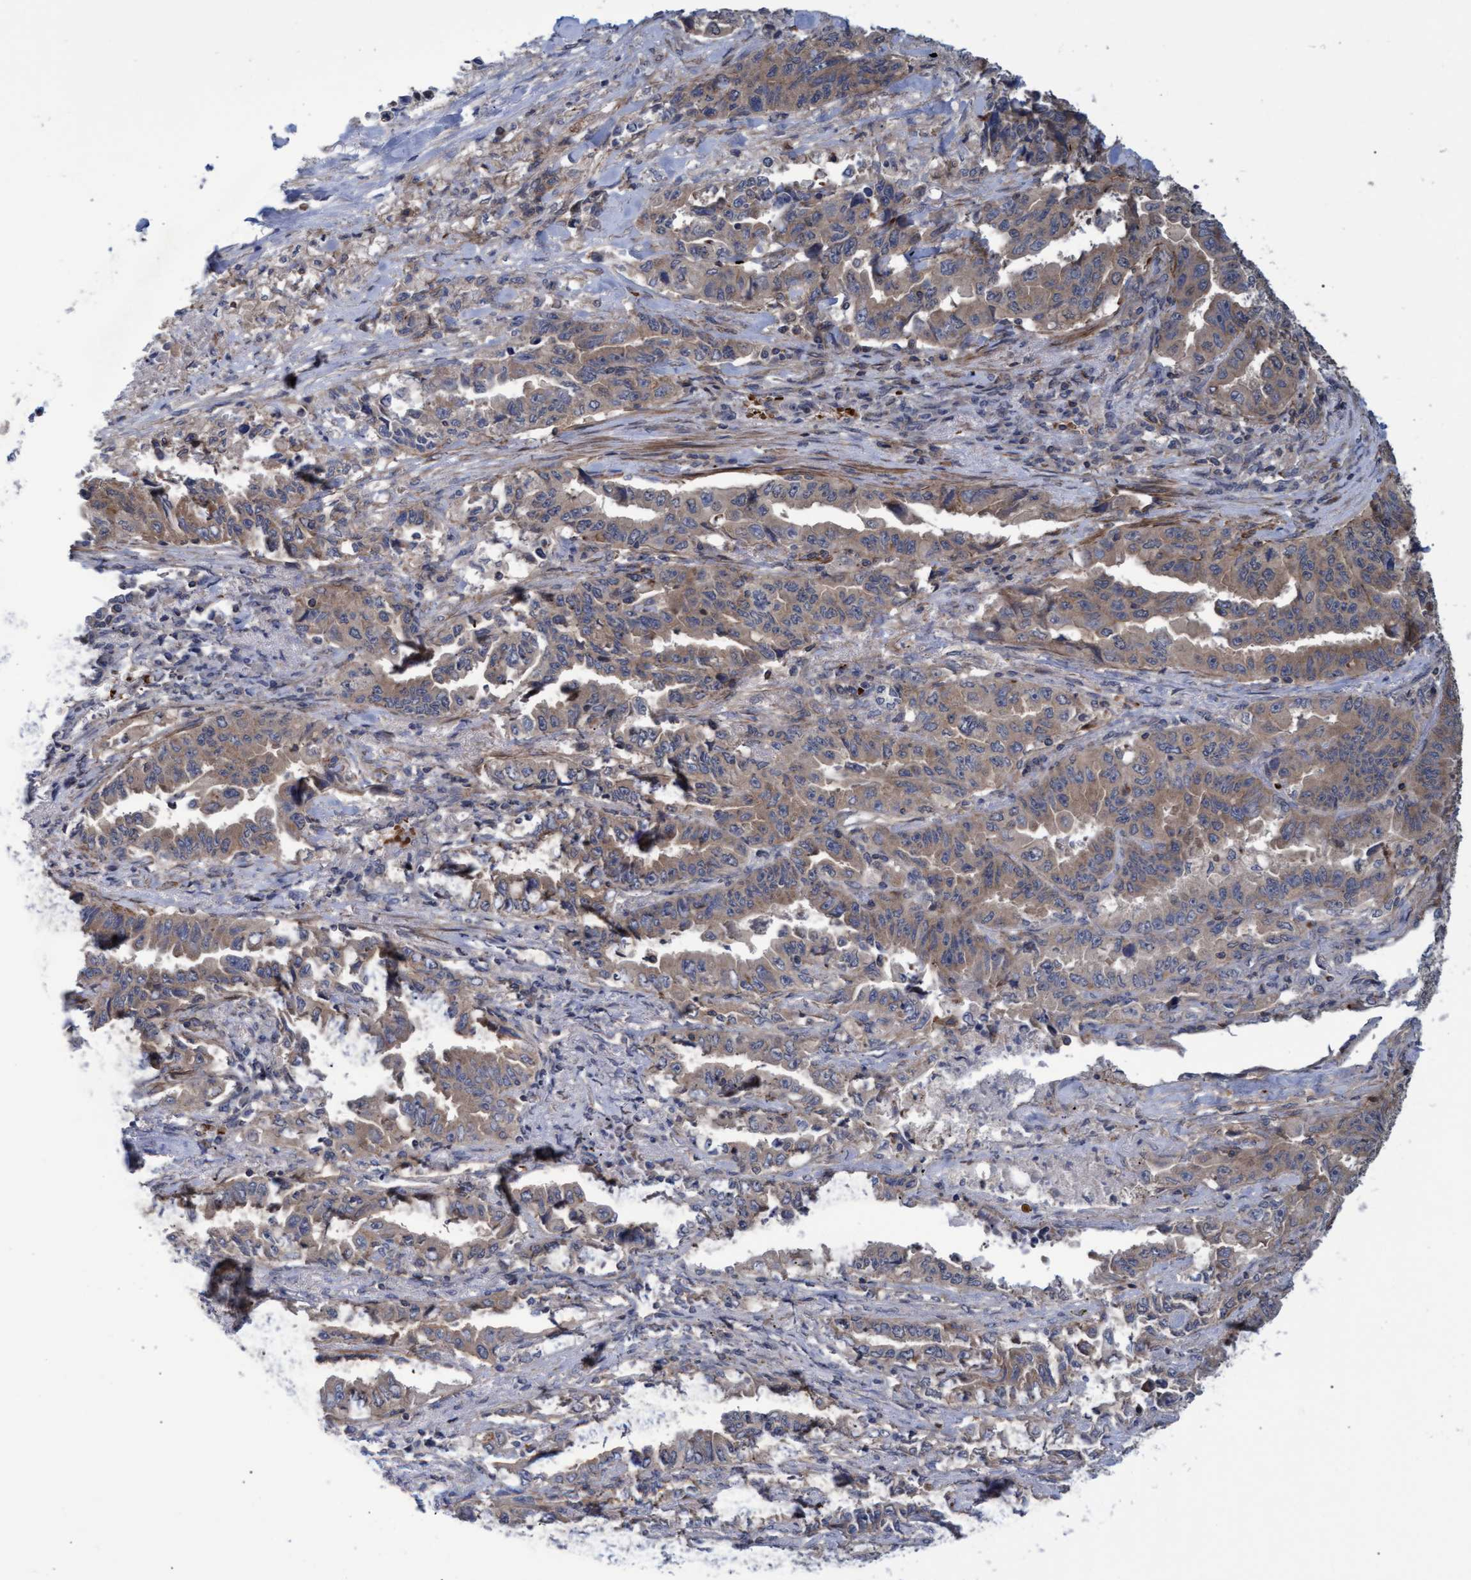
{"staining": {"intensity": "weak", "quantity": ">75%", "location": "cytoplasmic/membranous"}, "tissue": "lung cancer", "cell_type": "Tumor cells", "image_type": "cancer", "snomed": [{"axis": "morphology", "description": "Adenocarcinoma, NOS"}, {"axis": "topography", "description": "Lung"}], "caption": "Tumor cells demonstrate low levels of weak cytoplasmic/membranous staining in about >75% of cells in lung cancer (adenocarcinoma).", "gene": "NAA15", "patient": {"sex": "female", "age": 51}}